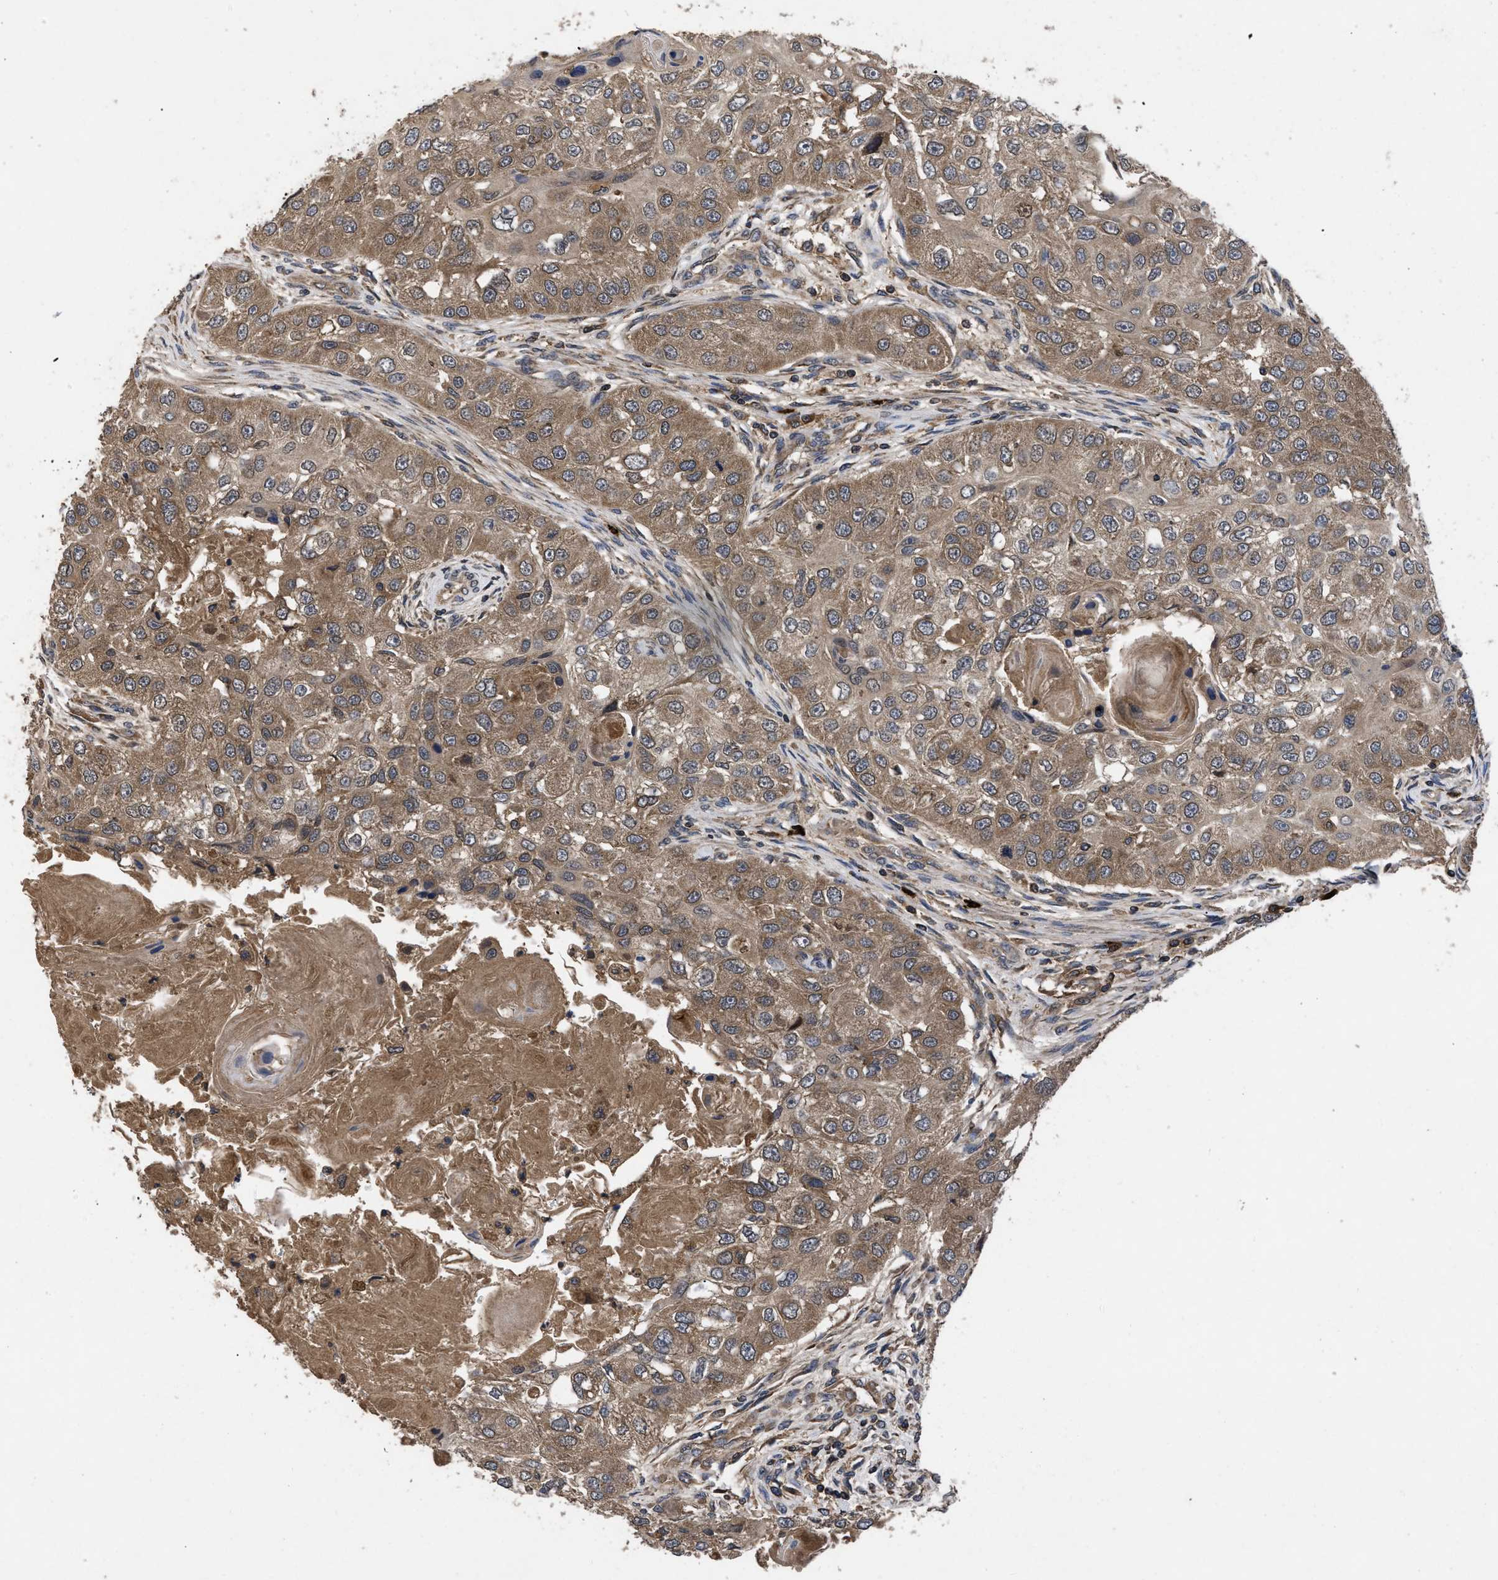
{"staining": {"intensity": "moderate", "quantity": ">75%", "location": "cytoplasmic/membranous"}, "tissue": "head and neck cancer", "cell_type": "Tumor cells", "image_type": "cancer", "snomed": [{"axis": "morphology", "description": "Normal tissue, NOS"}, {"axis": "morphology", "description": "Squamous cell carcinoma, NOS"}, {"axis": "topography", "description": "Skeletal muscle"}, {"axis": "topography", "description": "Head-Neck"}], "caption": "Immunohistochemical staining of squamous cell carcinoma (head and neck) exhibits medium levels of moderate cytoplasmic/membranous staining in about >75% of tumor cells.", "gene": "LRRC3", "patient": {"sex": "male", "age": 51}}